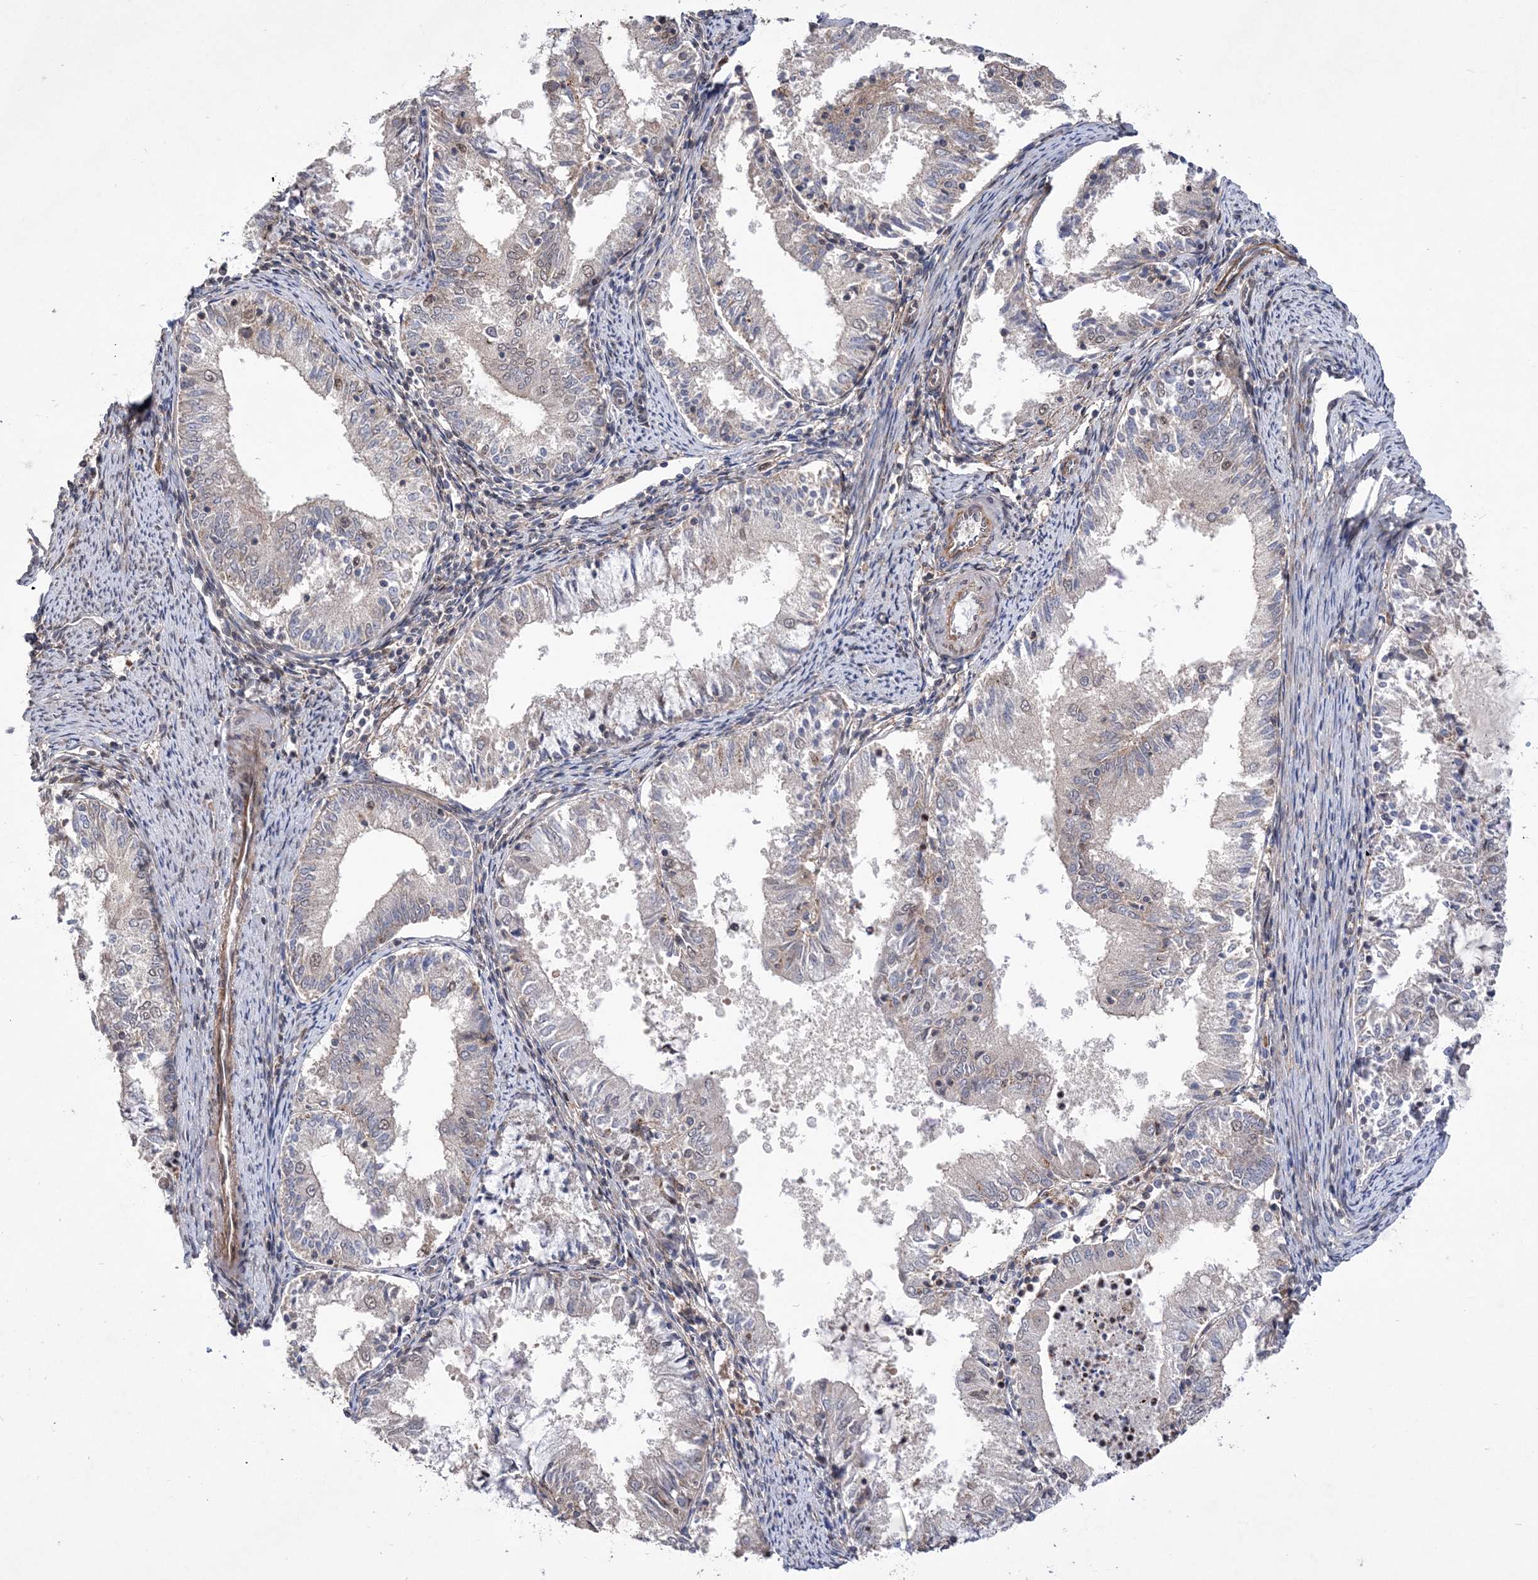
{"staining": {"intensity": "negative", "quantity": "none", "location": "none"}, "tissue": "endometrial cancer", "cell_type": "Tumor cells", "image_type": "cancer", "snomed": [{"axis": "morphology", "description": "Adenocarcinoma, NOS"}, {"axis": "topography", "description": "Endometrium"}], "caption": "Tumor cells show no significant positivity in endometrial adenocarcinoma.", "gene": "BOD1L1", "patient": {"sex": "female", "age": 57}}